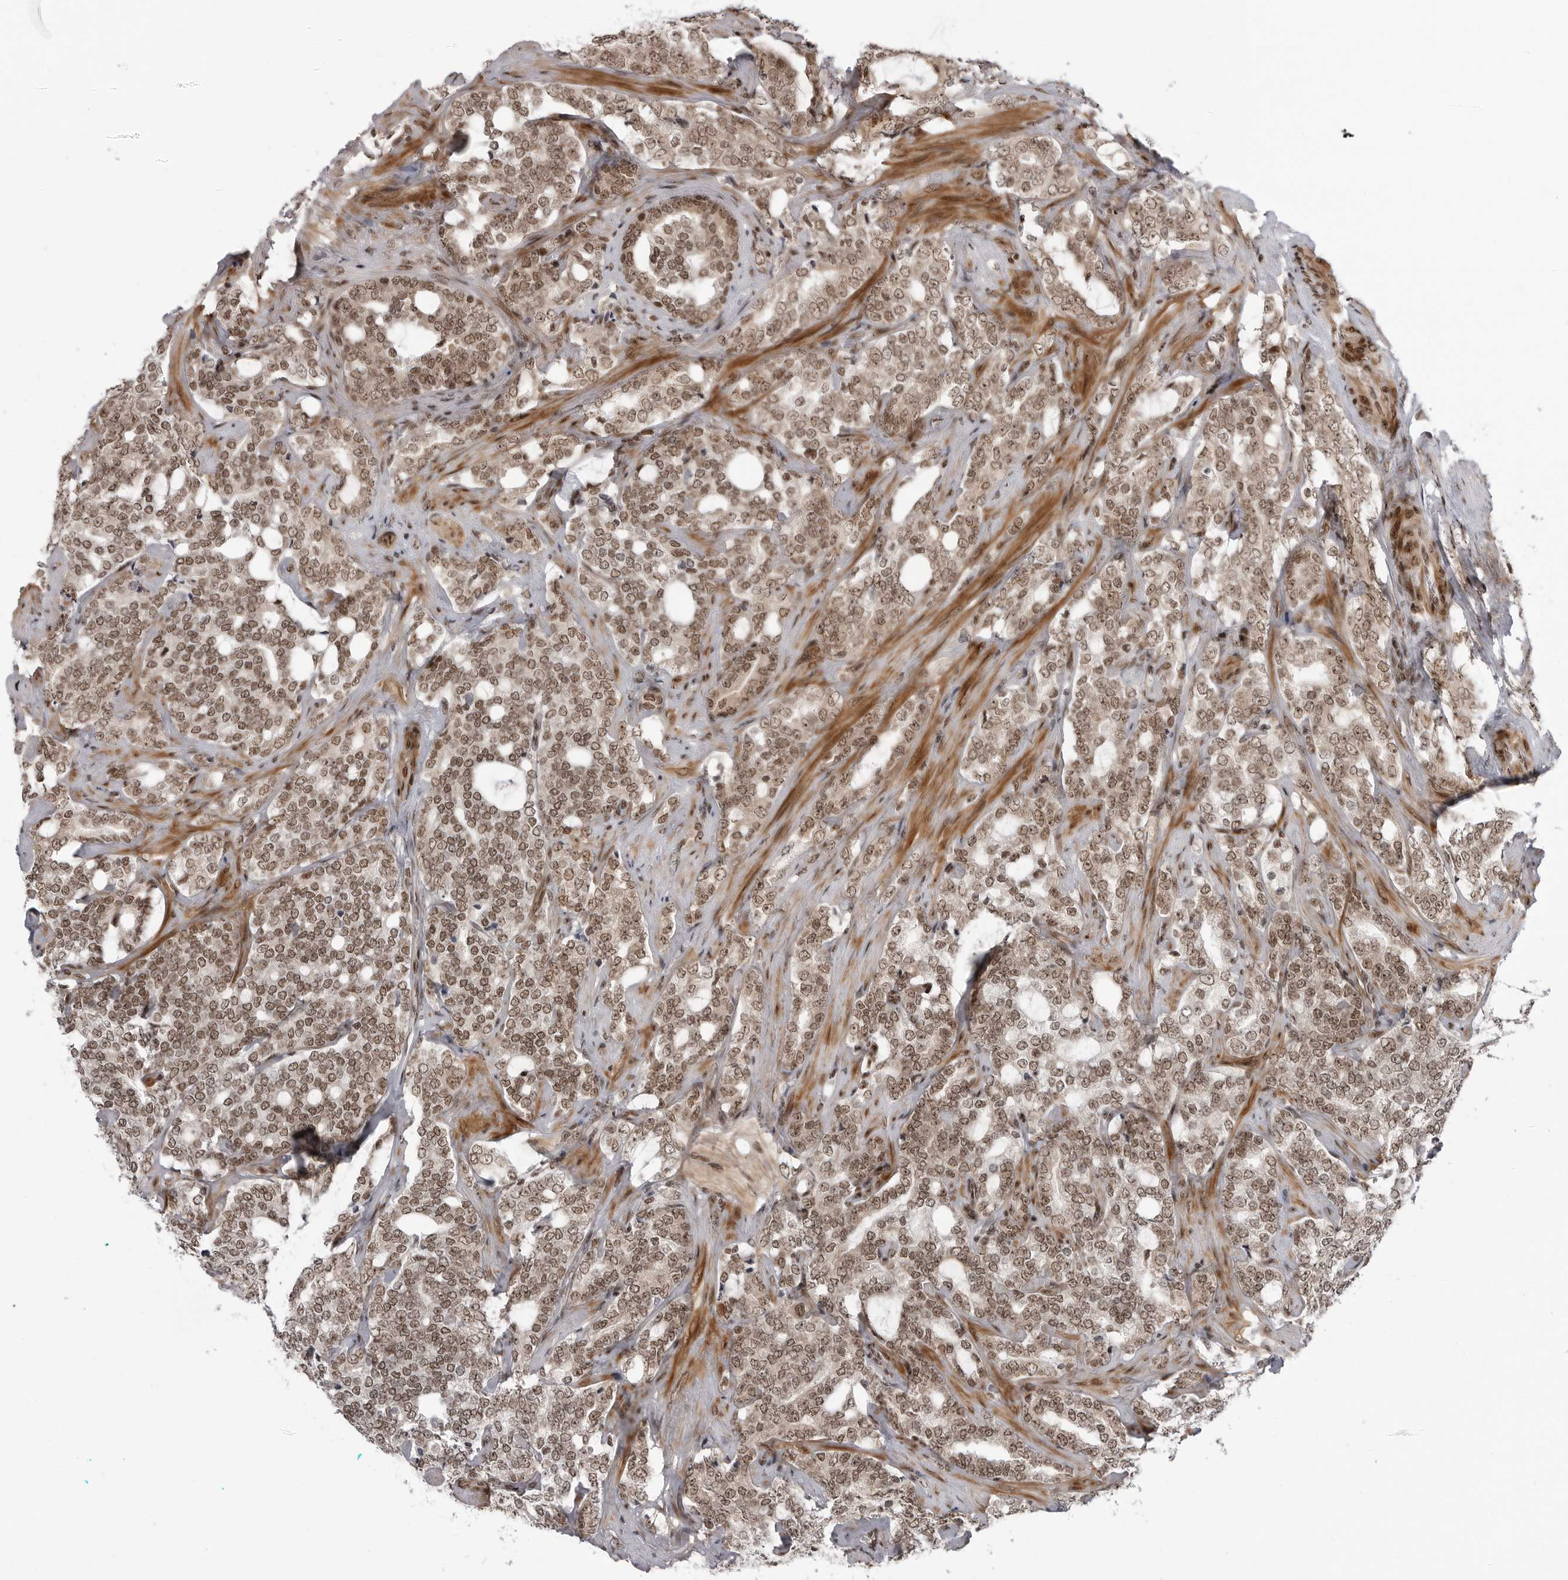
{"staining": {"intensity": "moderate", "quantity": ">75%", "location": "nuclear"}, "tissue": "prostate cancer", "cell_type": "Tumor cells", "image_type": "cancer", "snomed": [{"axis": "morphology", "description": "Adenocarcinoma, High grade"}, {"axis": "topography", "description": "Prostate"}], "caption": "High-grade adenocarcinoma (prostate) was stained to show a protein in brown. There is medium levels of moderate nuclear expression in approximately >75% of tumor cells. (DAB IHC with brightfield microscopy, high magnification).", "gene": "TRIM66", "patient": {"sex": "male", "age": 64}}